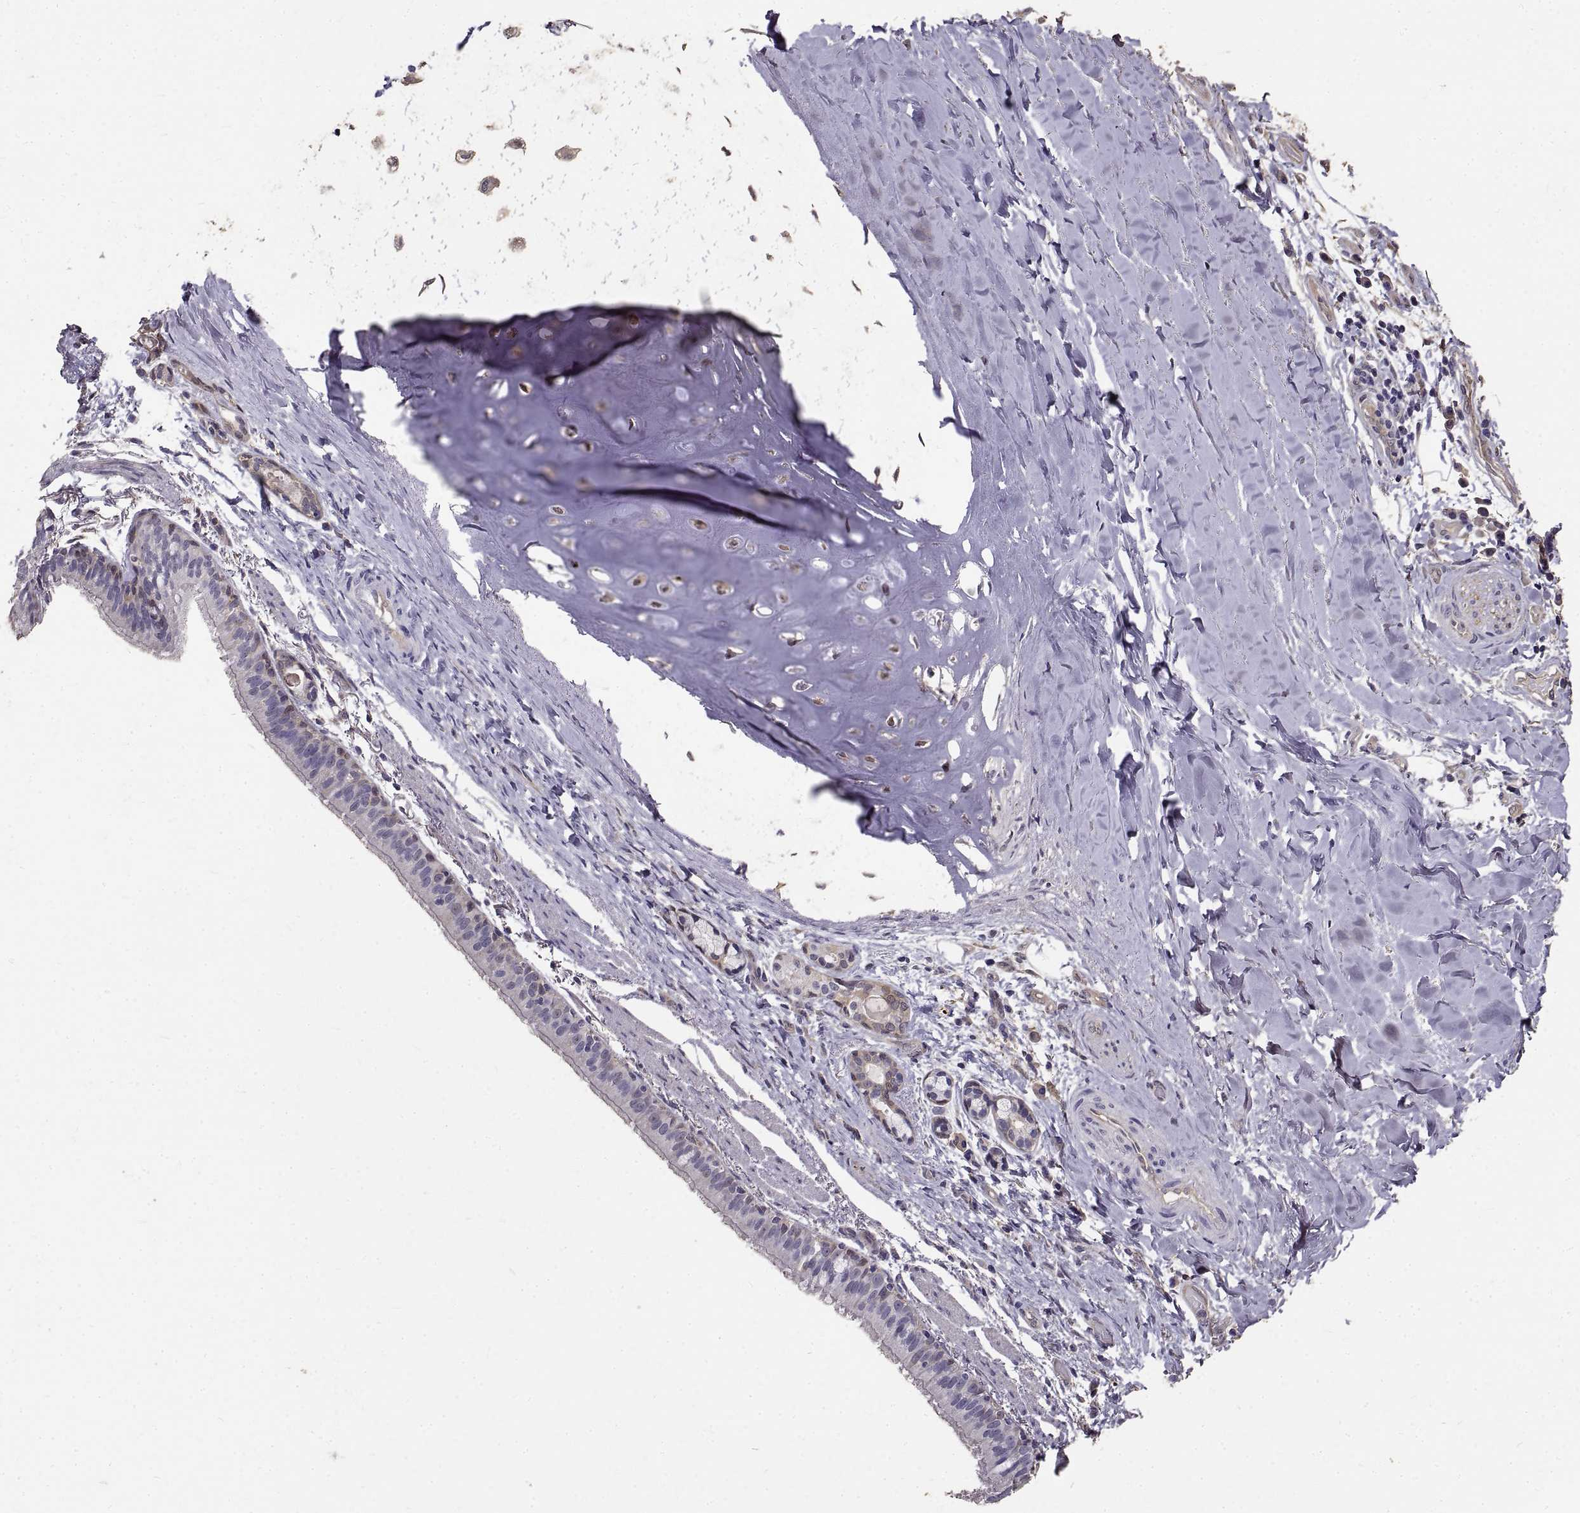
{"staining": {"intensity": "negative", "quantity": "none", "location": "none"}, "tissue": "bronchus", "cell_type": "Respiratory epithelial cells", "image_type": "normal", "snomed": [{"axis": "morphology", "description": "Normal tissue, NOS"}, {"axis": "morphology", "description": "Squamous cell carcinoma, NOS"}, {"axis": "topography", "description": "Bronchus"}, {"axis": "topography", "description": "Lung"}], "caption": "Protein analysis of normal bronchus displays no significant positivity in respiratory epithelial cells. (DAB immunohistochemistry visualized using brightfield microscopy, high magnification).", "gene": "PEA15", "patient": {"sex": "male", "age": 69}}